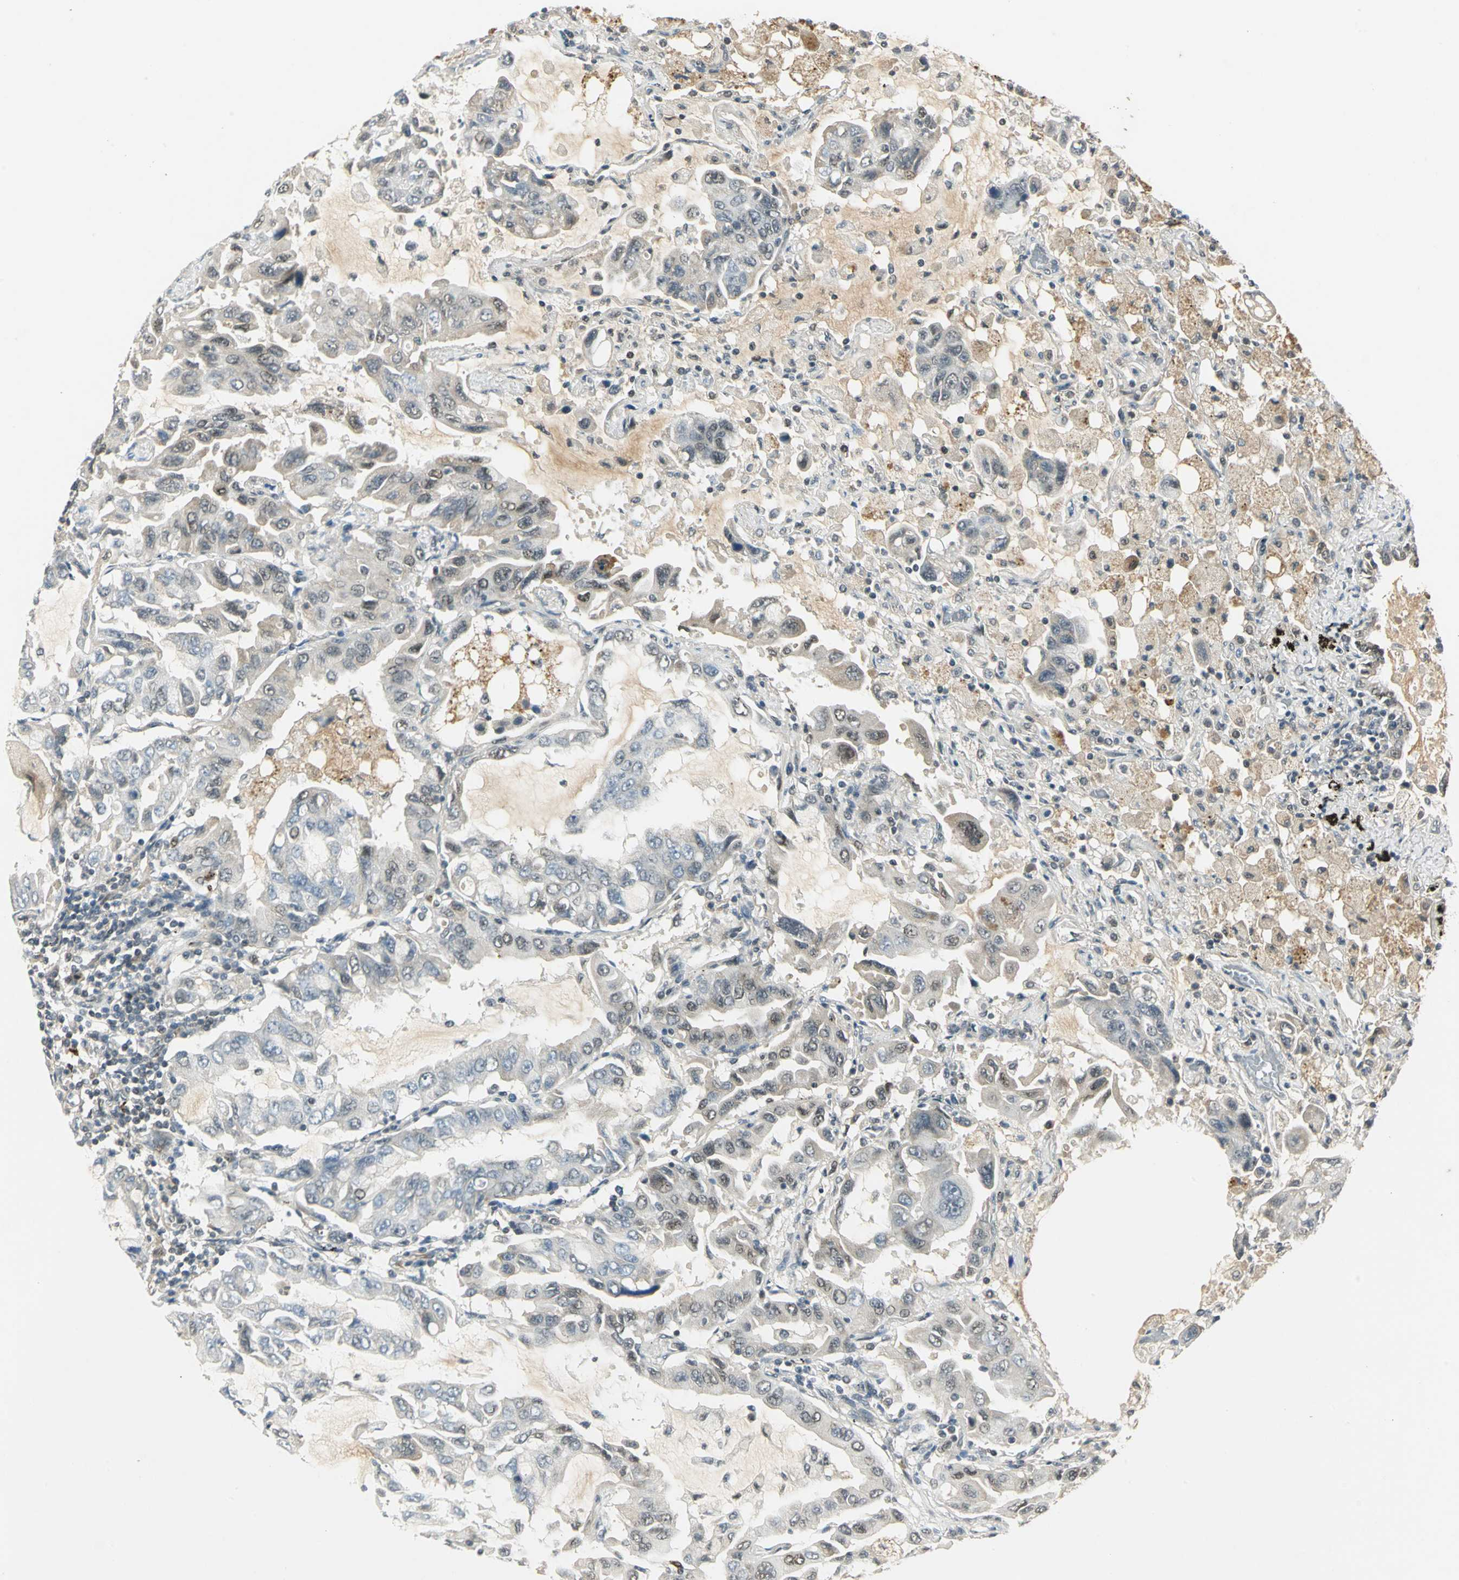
{"staining": {"intensity": "negative", "quantity": "none", "location": "none"}, "tissue": "lung cancer", "cell_type": "Tumor cells", "image_type": "cancer", "snomed": [{"axis": "morphology", "description": "Adenocarcinoma, NOS"}, {"axis": "topography", "description": "Lung"}], "caption": "This micrograph is of lung cancer stained with IHC to label a protein in brown with the nuclei are counter-stained blue. There is no positivity in tumor cells.", "gene": "RAD17", "patient": {"sex": "male", "age": 64}}